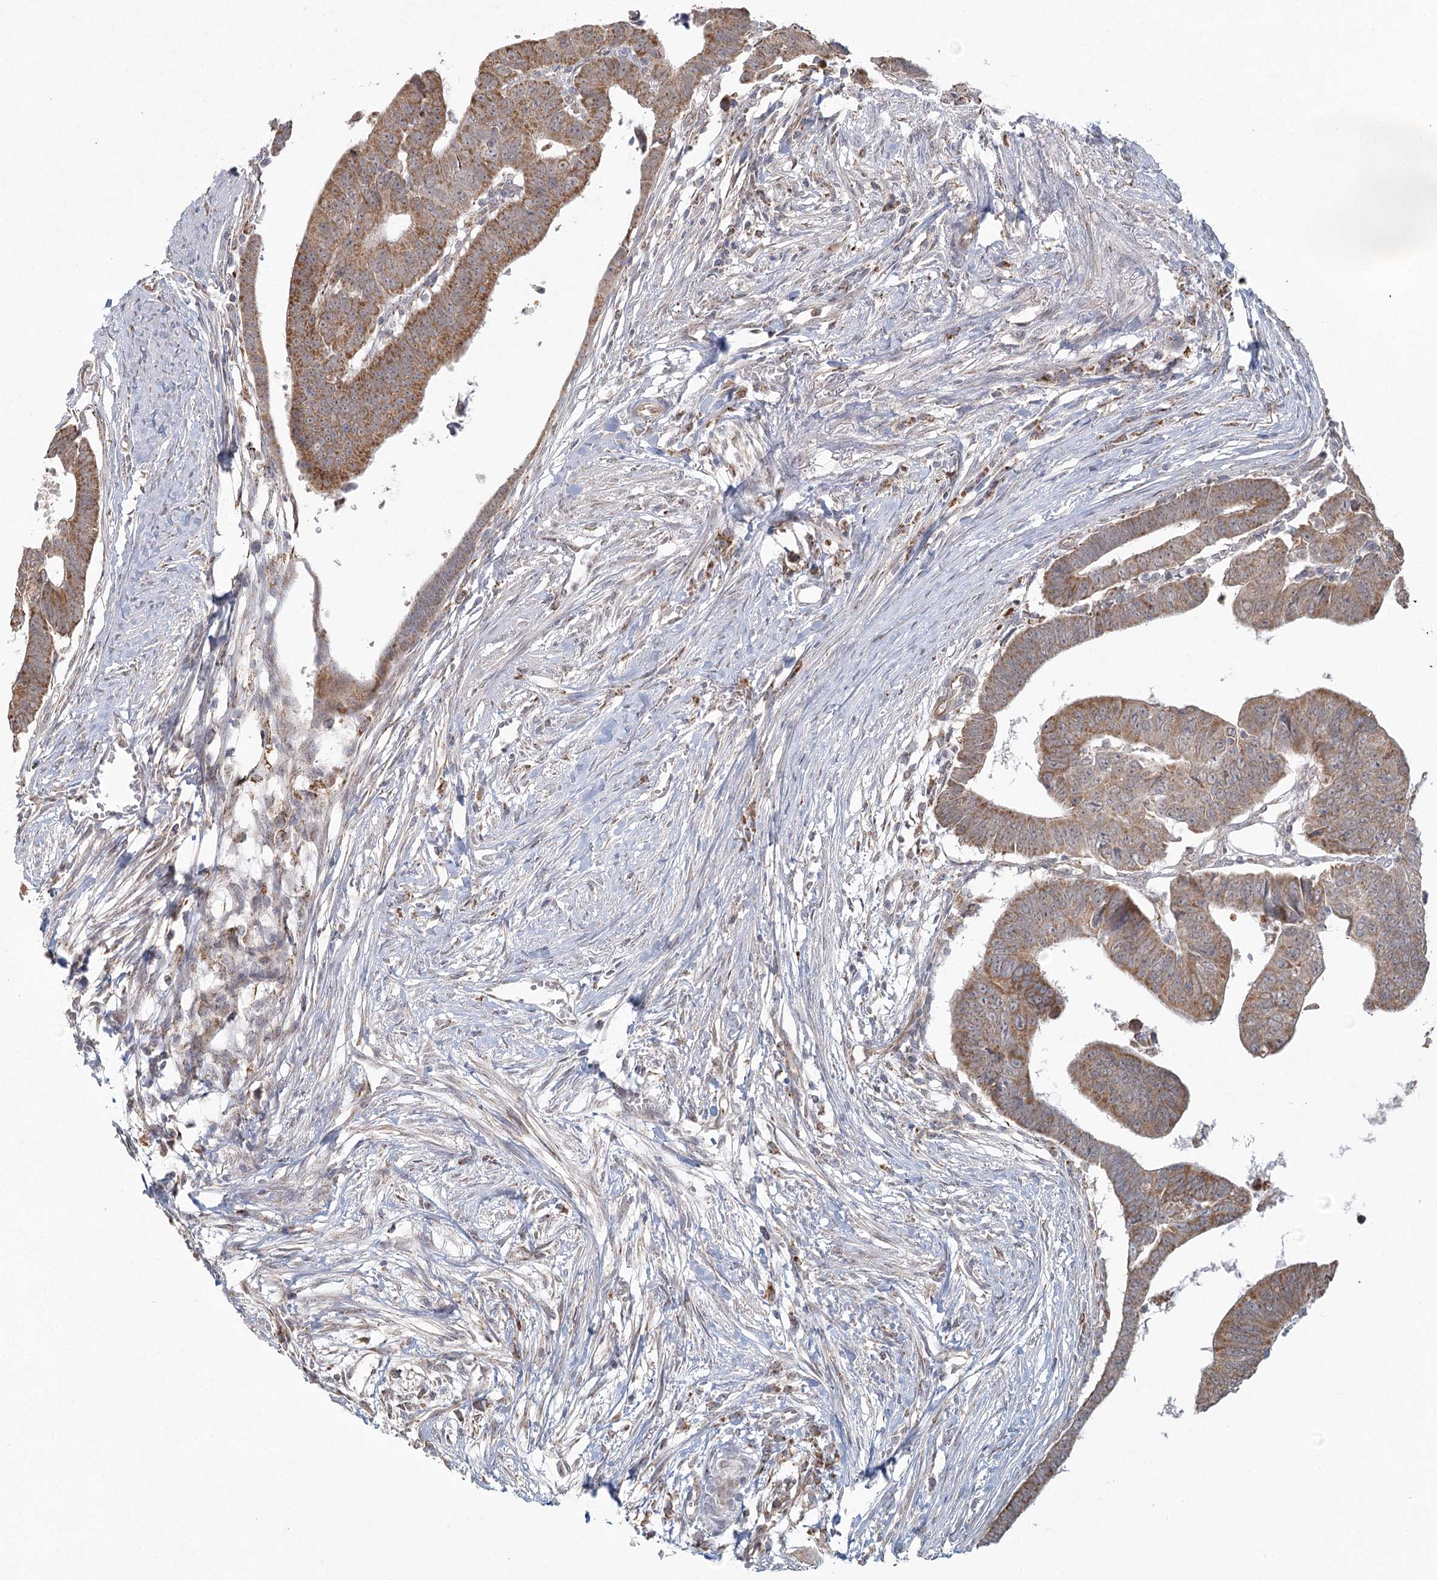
{"staining": {"intensity": "moderate", "quantity": ">75%", "location": "cytoplasmic/membranous"}, "tissue": "colorectal cancer", "cell_type": "Tumor cells", "image_type": "cancer", "snomed": [{"axis": "morphology", "description": "Adenocarcinoma, NOS"}, {"axis": "topography", "description": "Rectum"}], "caption": "Immunohistochemical staining of colorectal cancer demonstrates medium levels of moderate cytoplasmic/membranous protein staining in approximately >75% of tumor cells. (DAB (3,3'-diaminobenzidine) IHC, brown staining for protein, blue staining for nuclei).", "gene": "LACTB", "patient": {"sex": "female", "age": 65}}